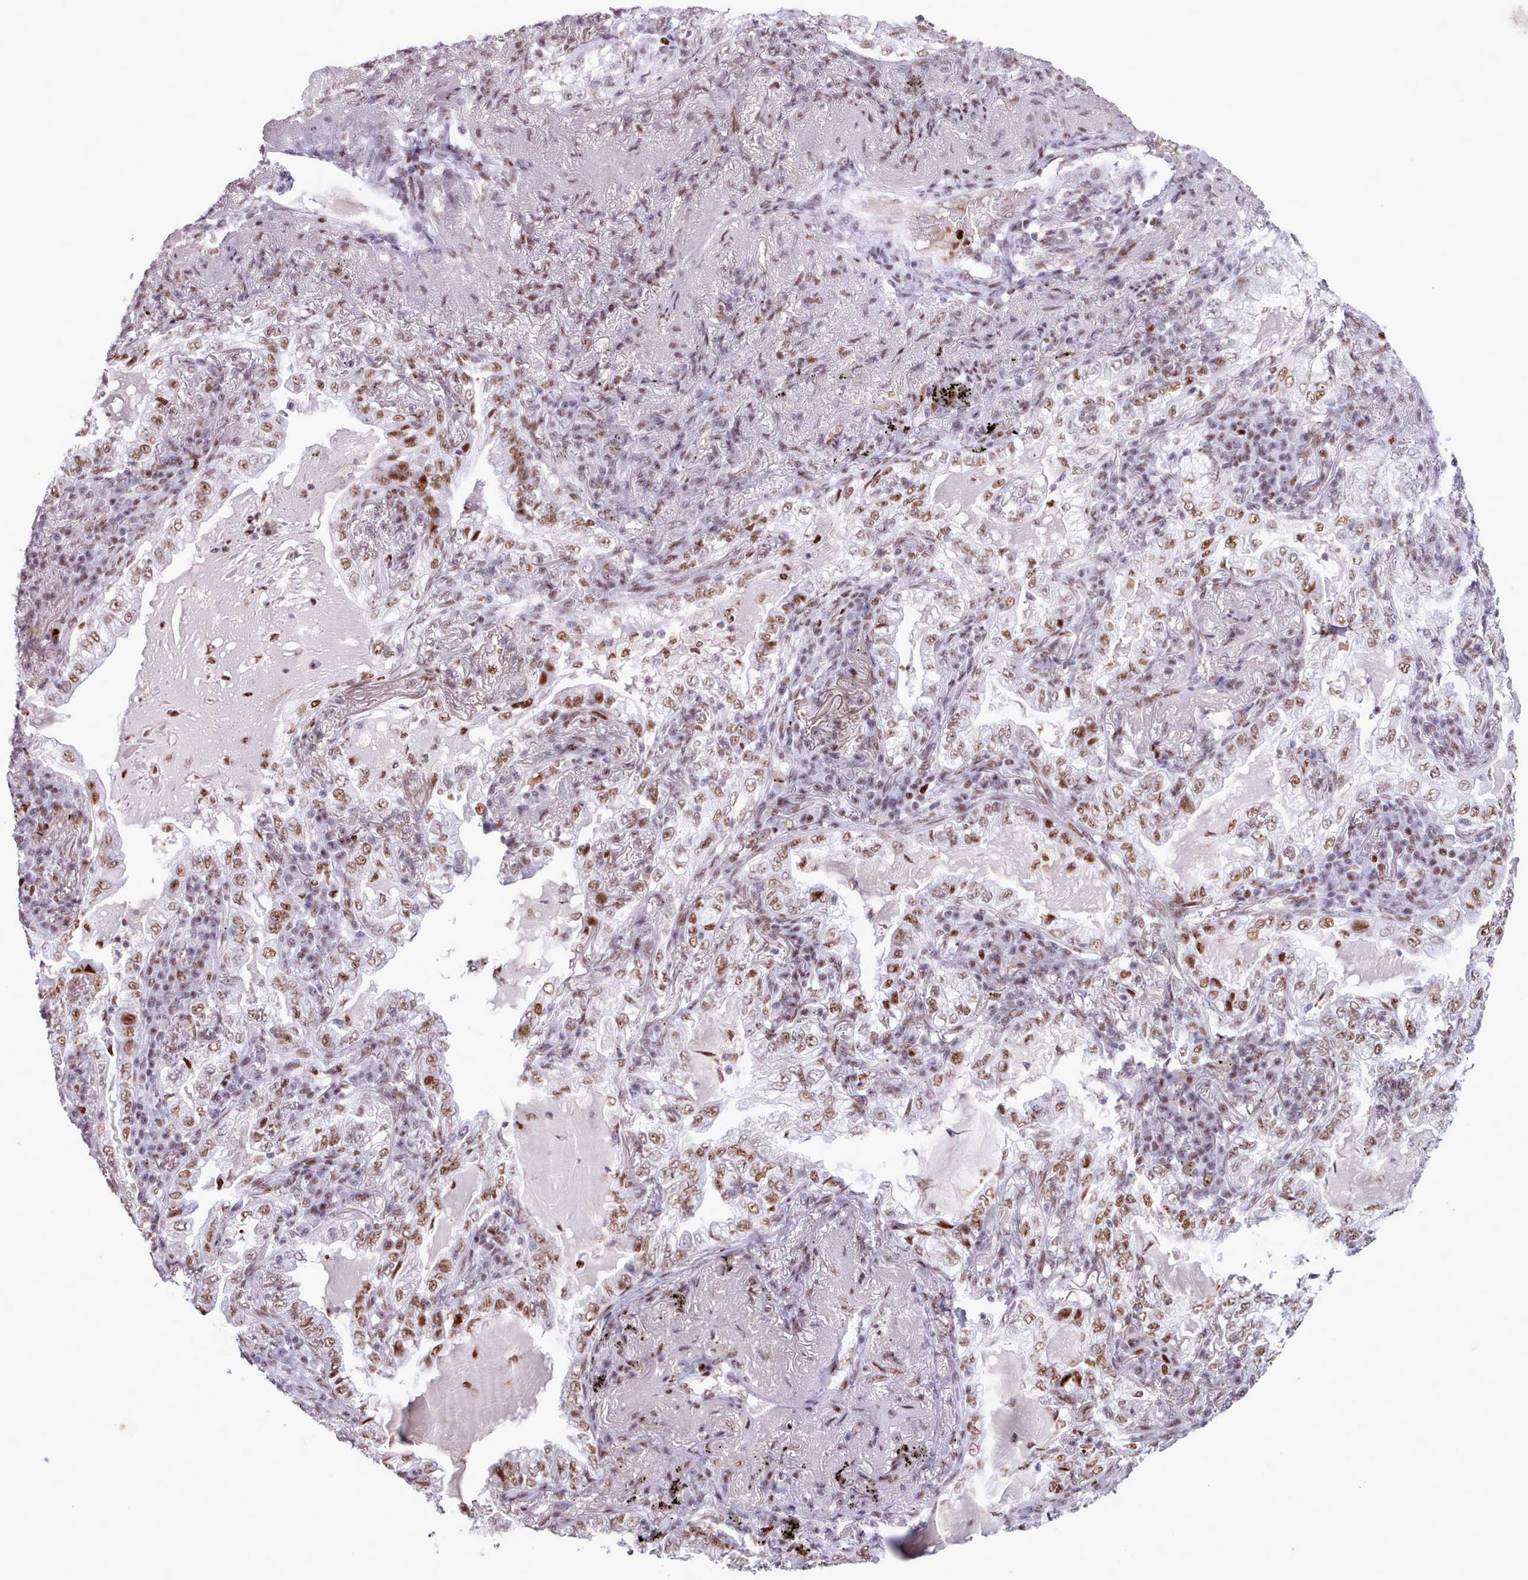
{"staining": {"intensity": "moderate", "quantity": ">75%", "location": "nuclear"}, "tissue": "lung cancer", "cell_type": "Tumor cells", "image_type": "cancer", "snomed": [{"axis": "morphology", "description": "Adenocarcinoma, NOS"}, {"axis": "topography", "description": "Lung"}], "caption": "A high-resolution micrograph shows IHC staining of adenocarcinoma (lung), which reveals moderate nuclear staining in approximately >75% of tumor cells.", "gene": "SRSF4", "patient": {"sex": "female", "age": 73}}